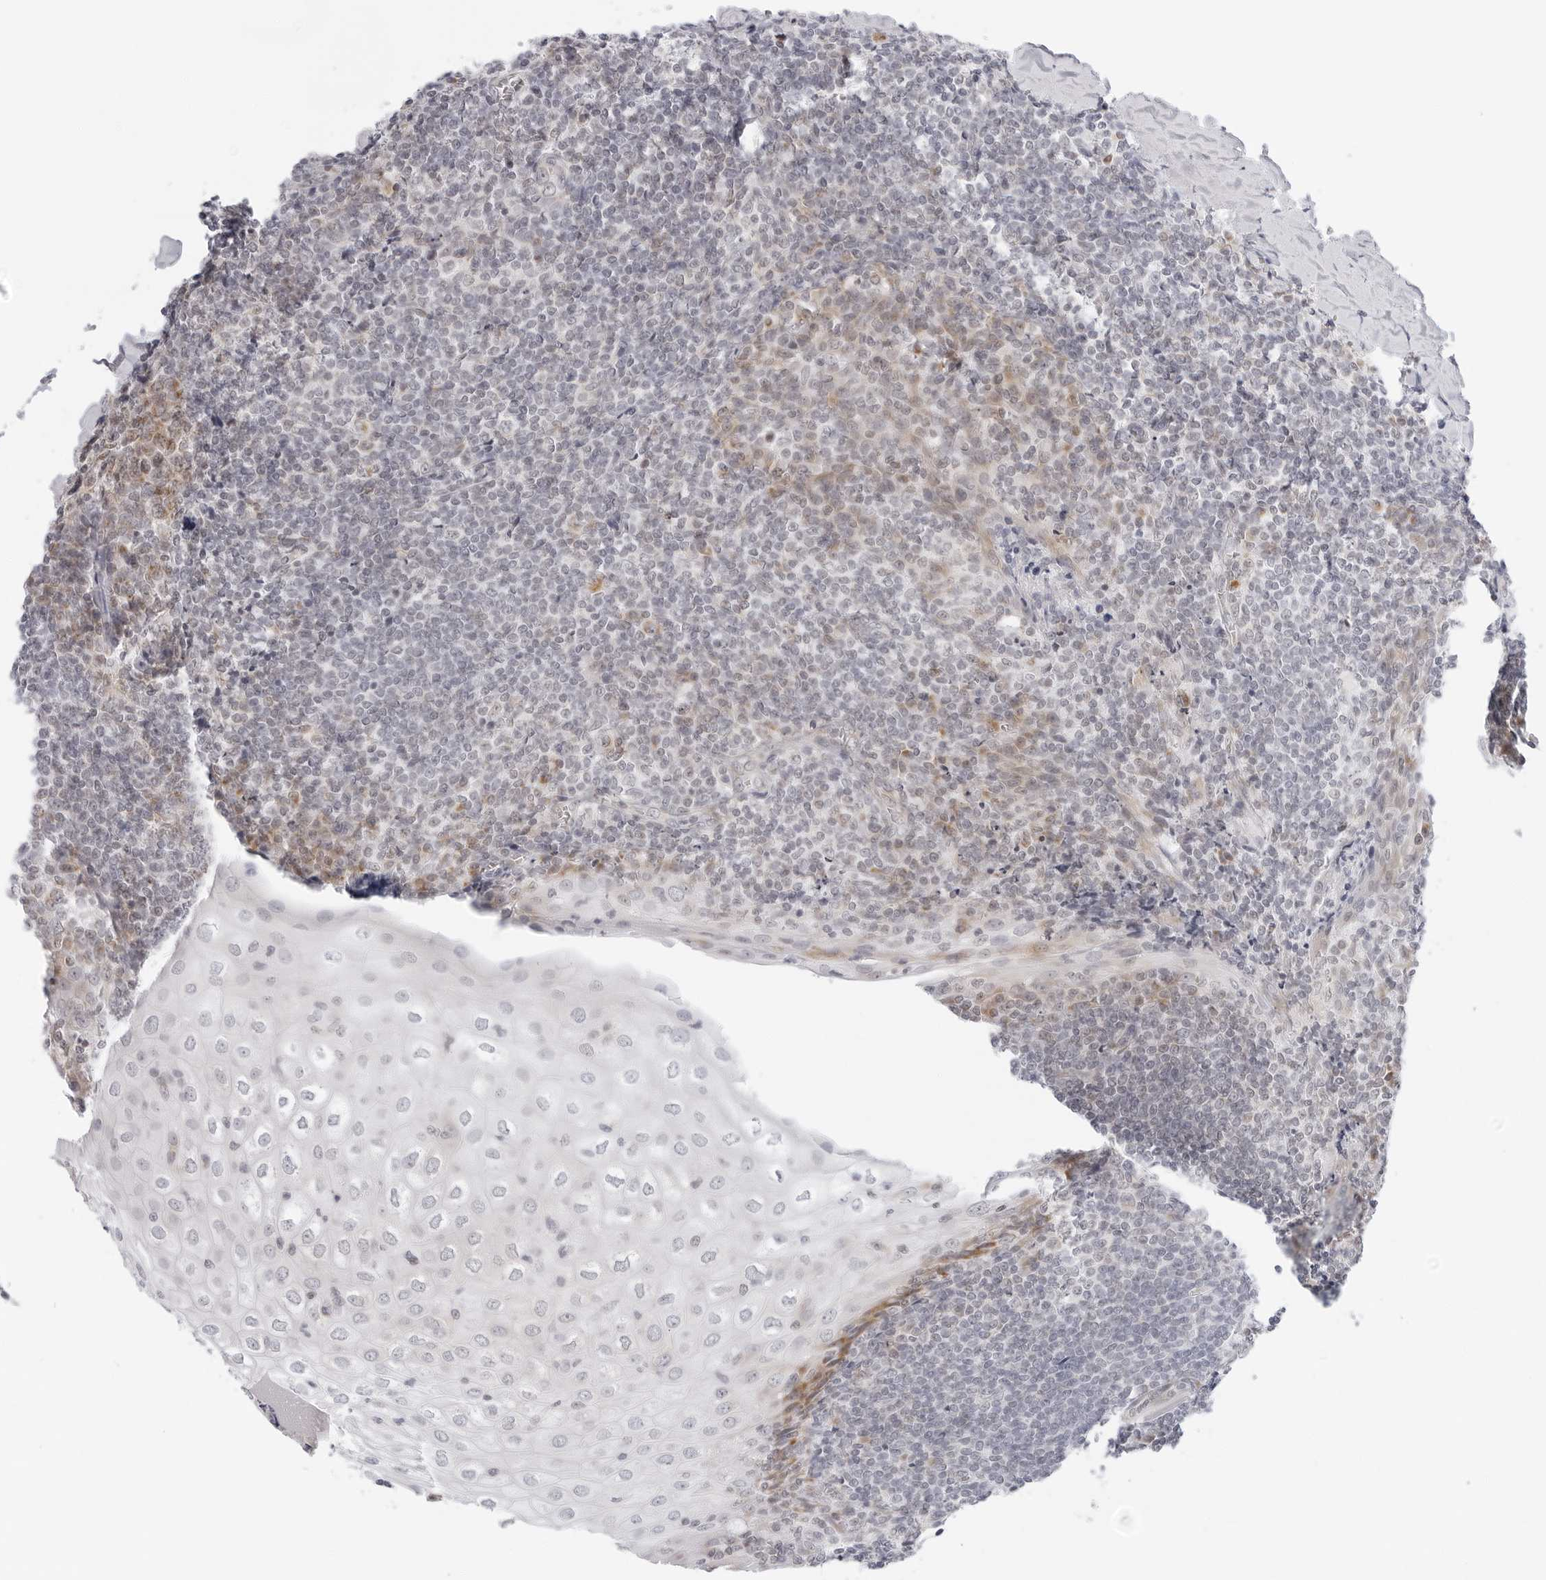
{"staining": {"intensity": "moderate", "quantity": "<25%", "location": "cytoplasmic/membranous"}, "tissue": "tonsil", "cell_type": "Germinal center cells", "image_type": "normal", "snomed": [{"axis": "morphology", "description": "Normal tissue, NOS"}, {"axis": "topography", "description": "Tonsil"}], "caption": "IHC staining of normal tonsil, which displays low levels of moderate cytoplasmic/membranous staining in about <25% of germinal center cells indicating moderate cytoplasmic/membranous protein positivity. The staining was performed using DAB (3,3'-diaminobenzidine) (brown) for protein detection and nuclei were counterstained in hematoxylin (blue).", "gene": "CIART", "patient": {"sex": "male", "age": 37}}